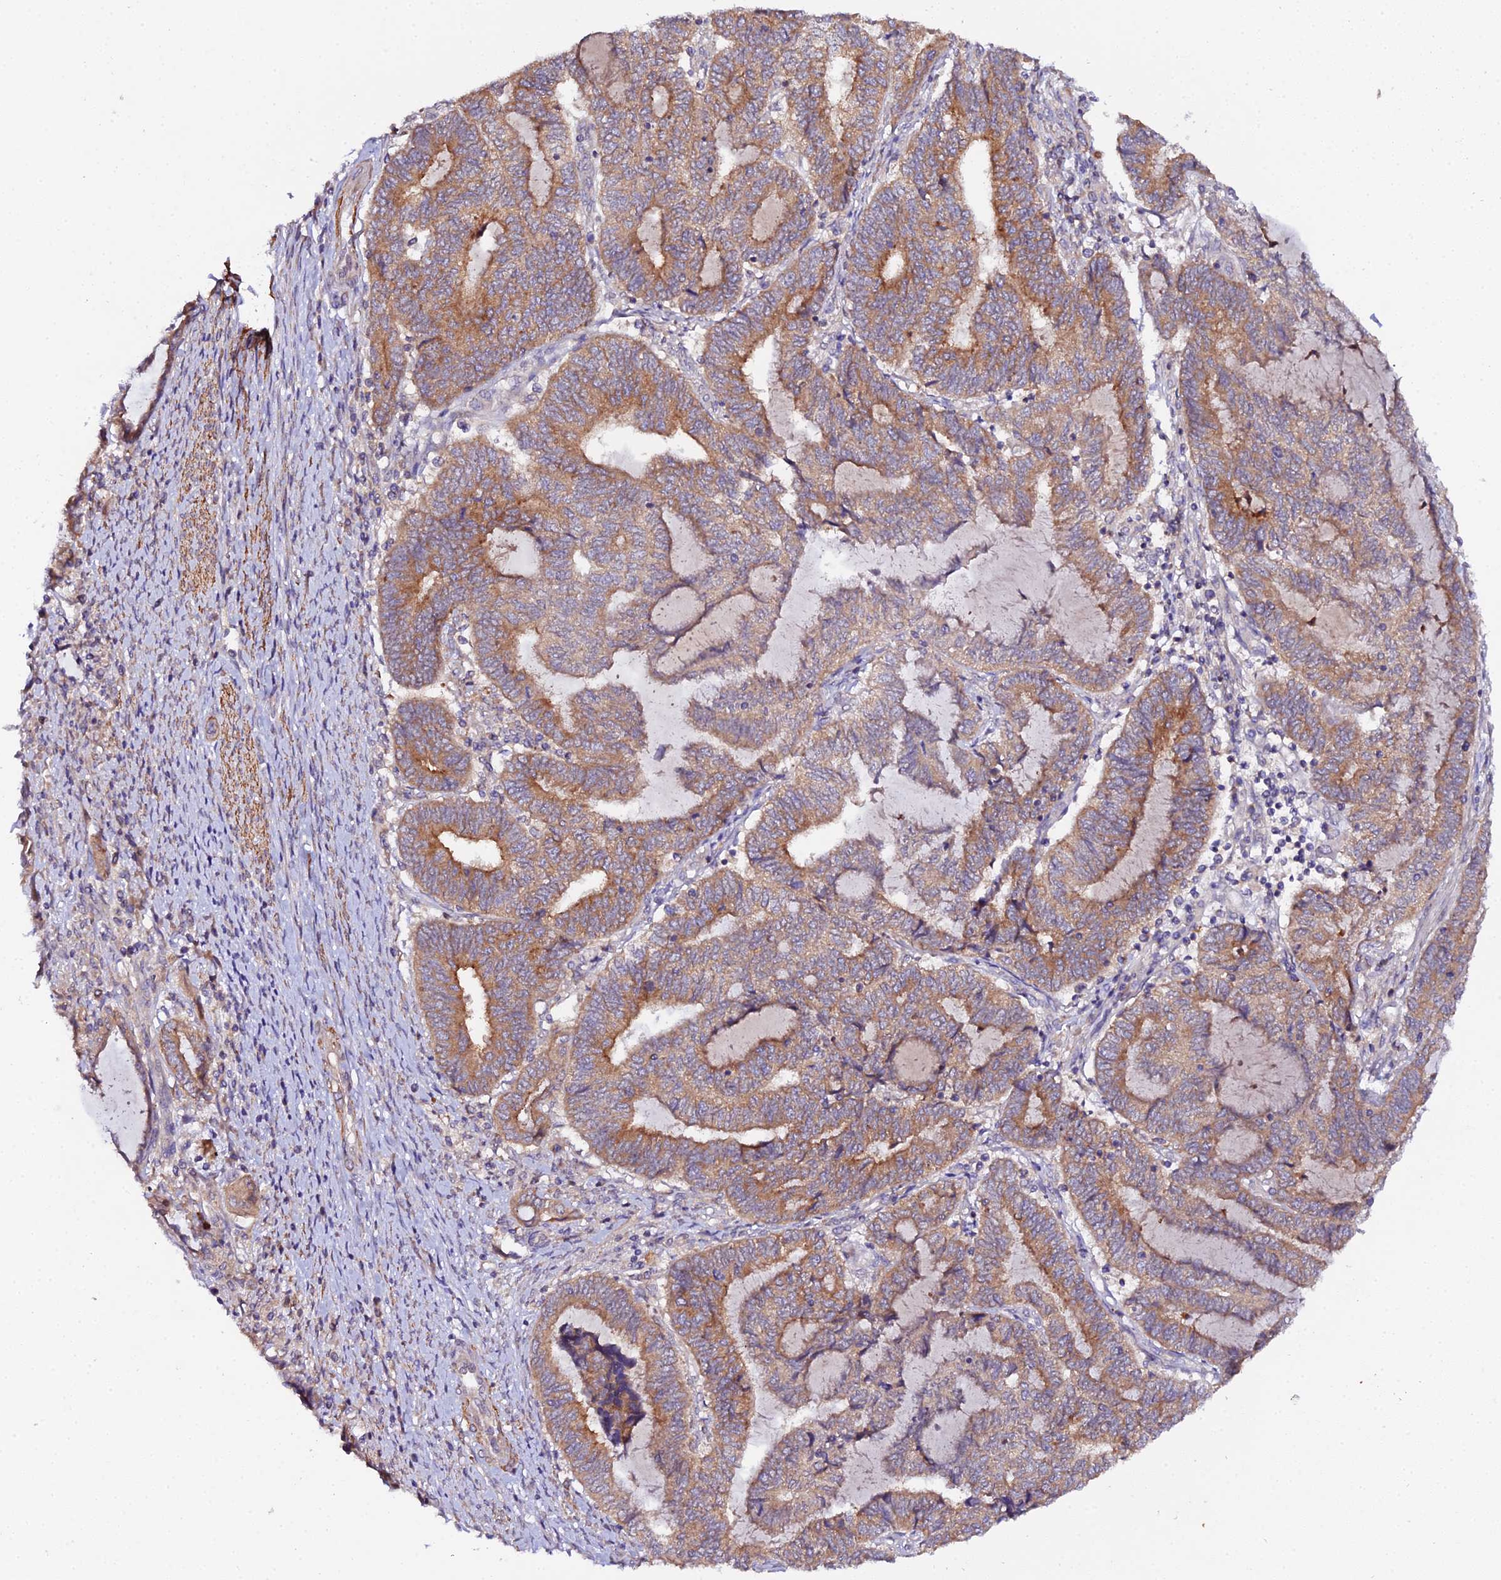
{"staining": {"intensity": "moderate", "quantity": ">75%", "location": "cytoplasmic/membranous"}, "tissue": "endometrial cancer", "cell_type": "Tumor cells", "image_type": "cancer", "snomed": [{"axis": "morphology", "description": "Adenocarcinoma, NOS"}, {"axis": "topography", "description": "Uterus"}, {"axis": "topography", "description": "Endometrium"}], "caption": "This is an image of immunohistochemistry staining of endometrial cancer, which shows moderate positivity in the cytoplasmic/membranous of tumor cells.", "gene": "TRIM26", "patient": {"sex": "female", "age": 70}}